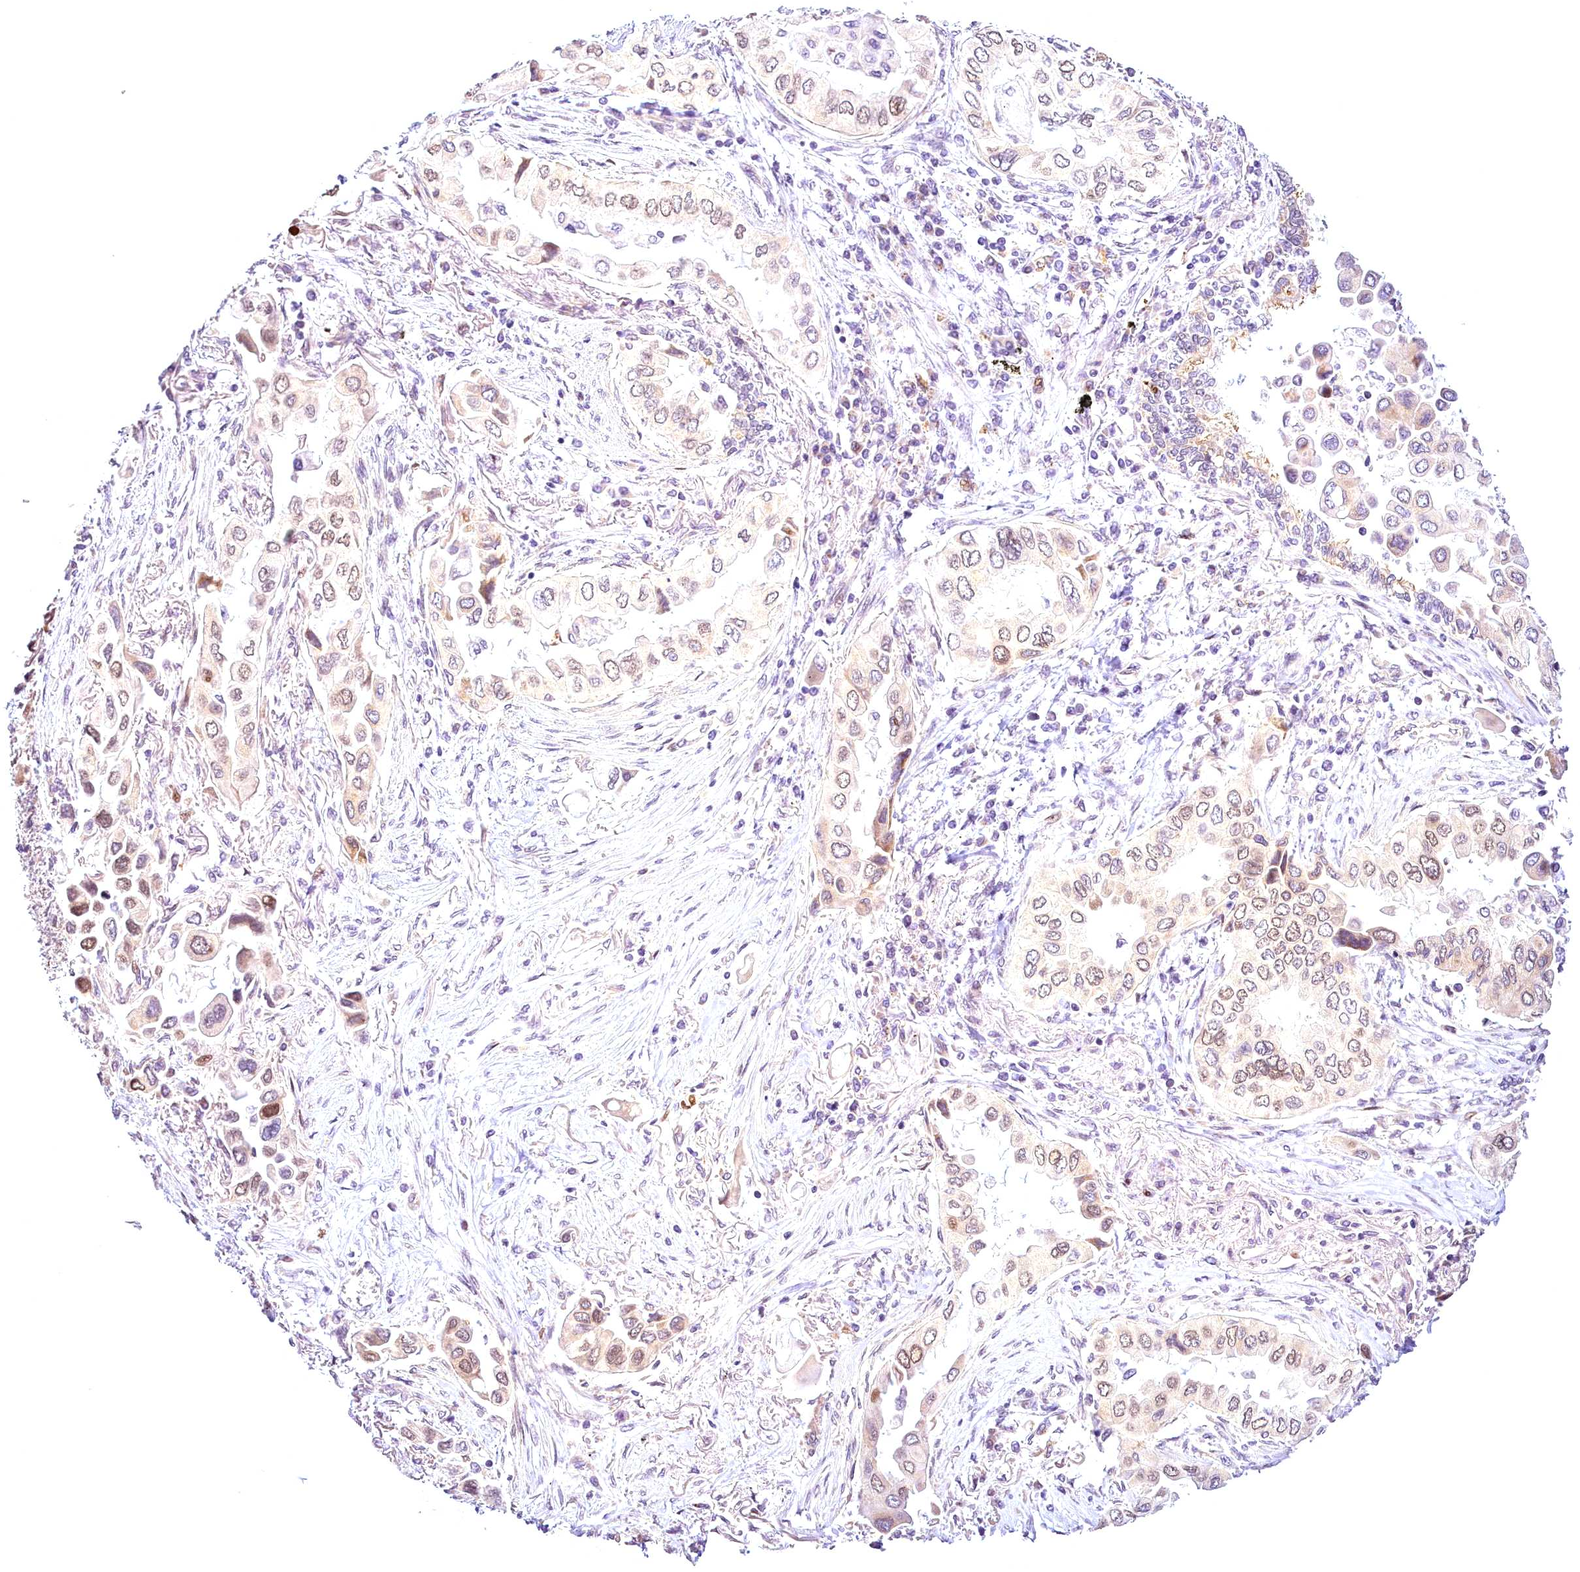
{"staining": {"intensity": "weak", "quantity": ">75%", "location": "nuclear"}, "tissue": "lung cancer", "cell_type": "Tumor cells", "image_type": "cancer", "snomed": [{"axis": "morphology", "description": "Adenocarcinoma, NOS"}, {"axis": "topography", "description": "Lung"}], "caption": "A histopathology image showing weak nuclear staining in about >75% of tumor cells in lung adenocarcinoma, as visualized by brown immunohistochemical staining.", "gene": "AP1M1", "patient": {"sex": "female", "age": 76}}